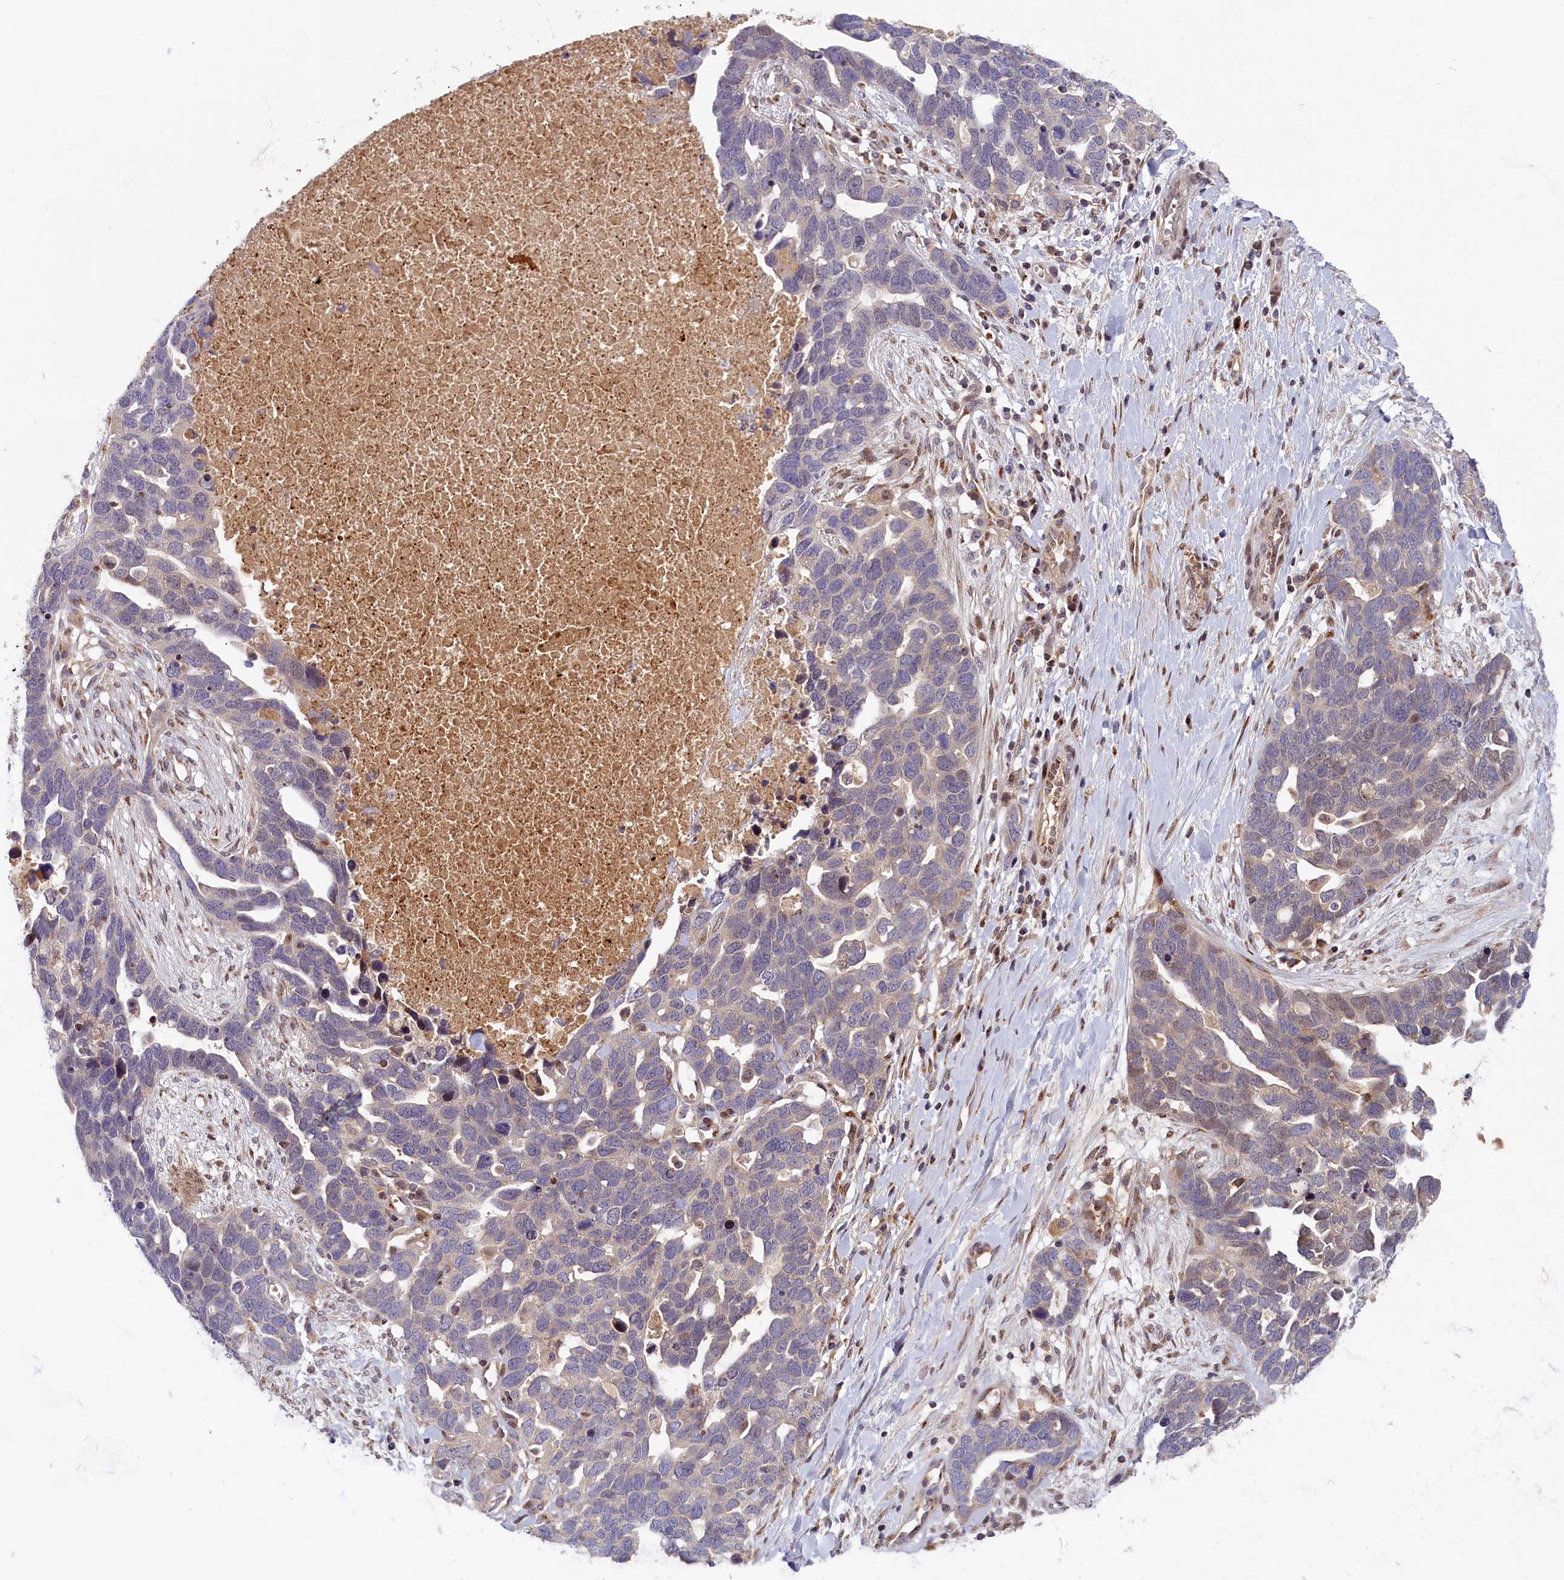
{"staining": {"intensity": "negative", "quantity": "none", "location": "none"}, "tissue": "ovarian cancer", "cell_type": "Tumor cells", "image_type": "cancer", "snomed": [{"axis": "morphology", "description": "Cystadenocarcinoma, serous, NOS"}, {"axis": "topography", "description": "Ovary"}], "caption": "A high-resolution histopathology image shows immunohistochemistry staining of ovarian serous cystadenocarcinoma, which displays no significant positivity in tumor cells.", "gene": "CHST12", "patient": {"sex": "female", "age": 54}}